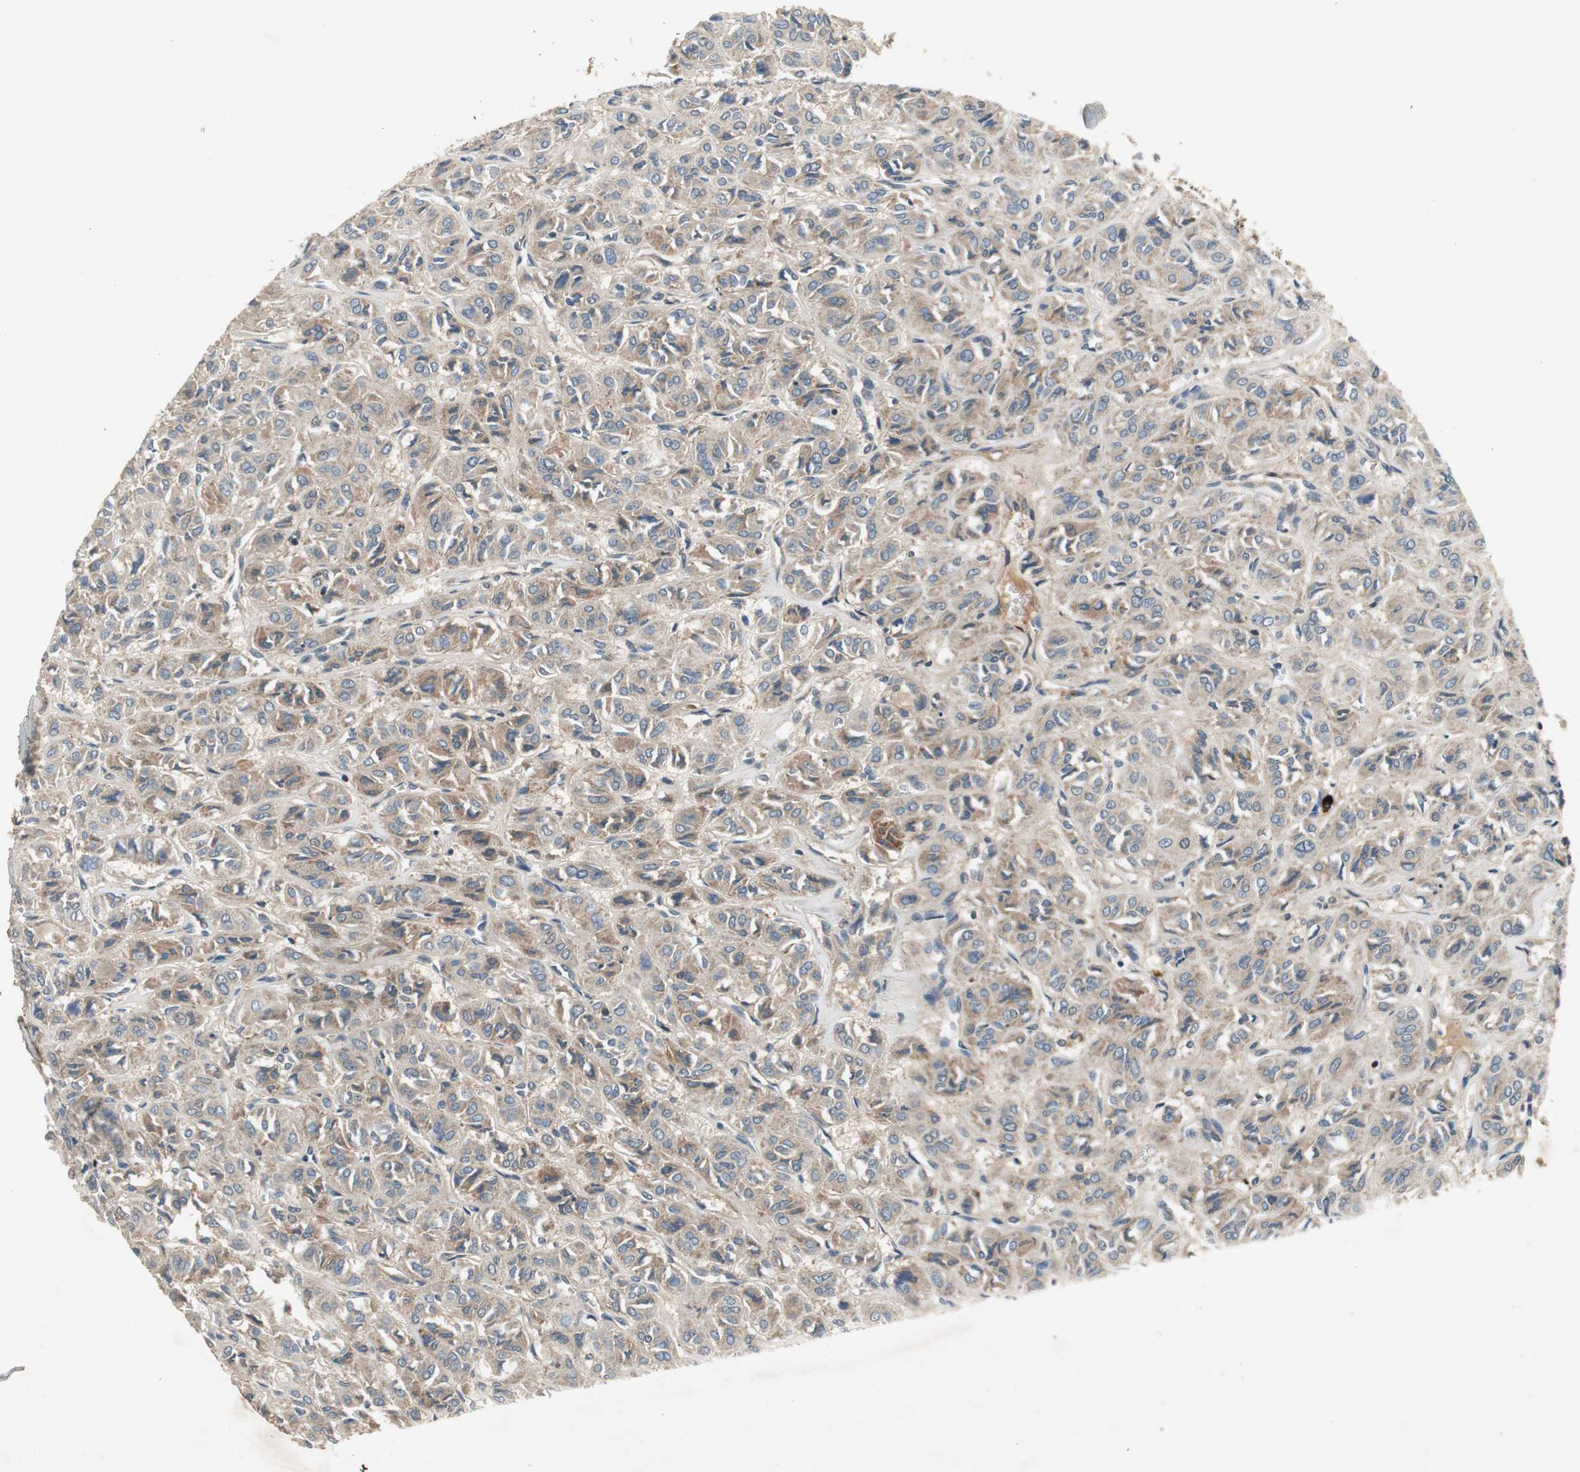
{"staining": {"intensity": "weak", "quantity": ">75%", "location": "cytoplasmic/membranous,nuclear"}, "tissue": "thyroid cancer", "cell_type": "Tumor cells", "image_type": "cancer", "snomed": [{"axis": "morphology", "description": "Follicular adenoma carcinoma, NOS"}, {"axis": "topography", "description": "Thyroid gland"}], "caption": "High-magnification brightfield microscopy of thyroid follicular adenoma carcinoma stained with DAB (3,3'-diaminobenzidine) (brown) and counterstained with hematoxylin (blue). tumor cells exhibit weak cytoplasmic/membranous and nuclear positivity is appreciated in about>75% of cells.", "gene": "SLC19A2", "patient": {"sex": "female", "age": 71}}